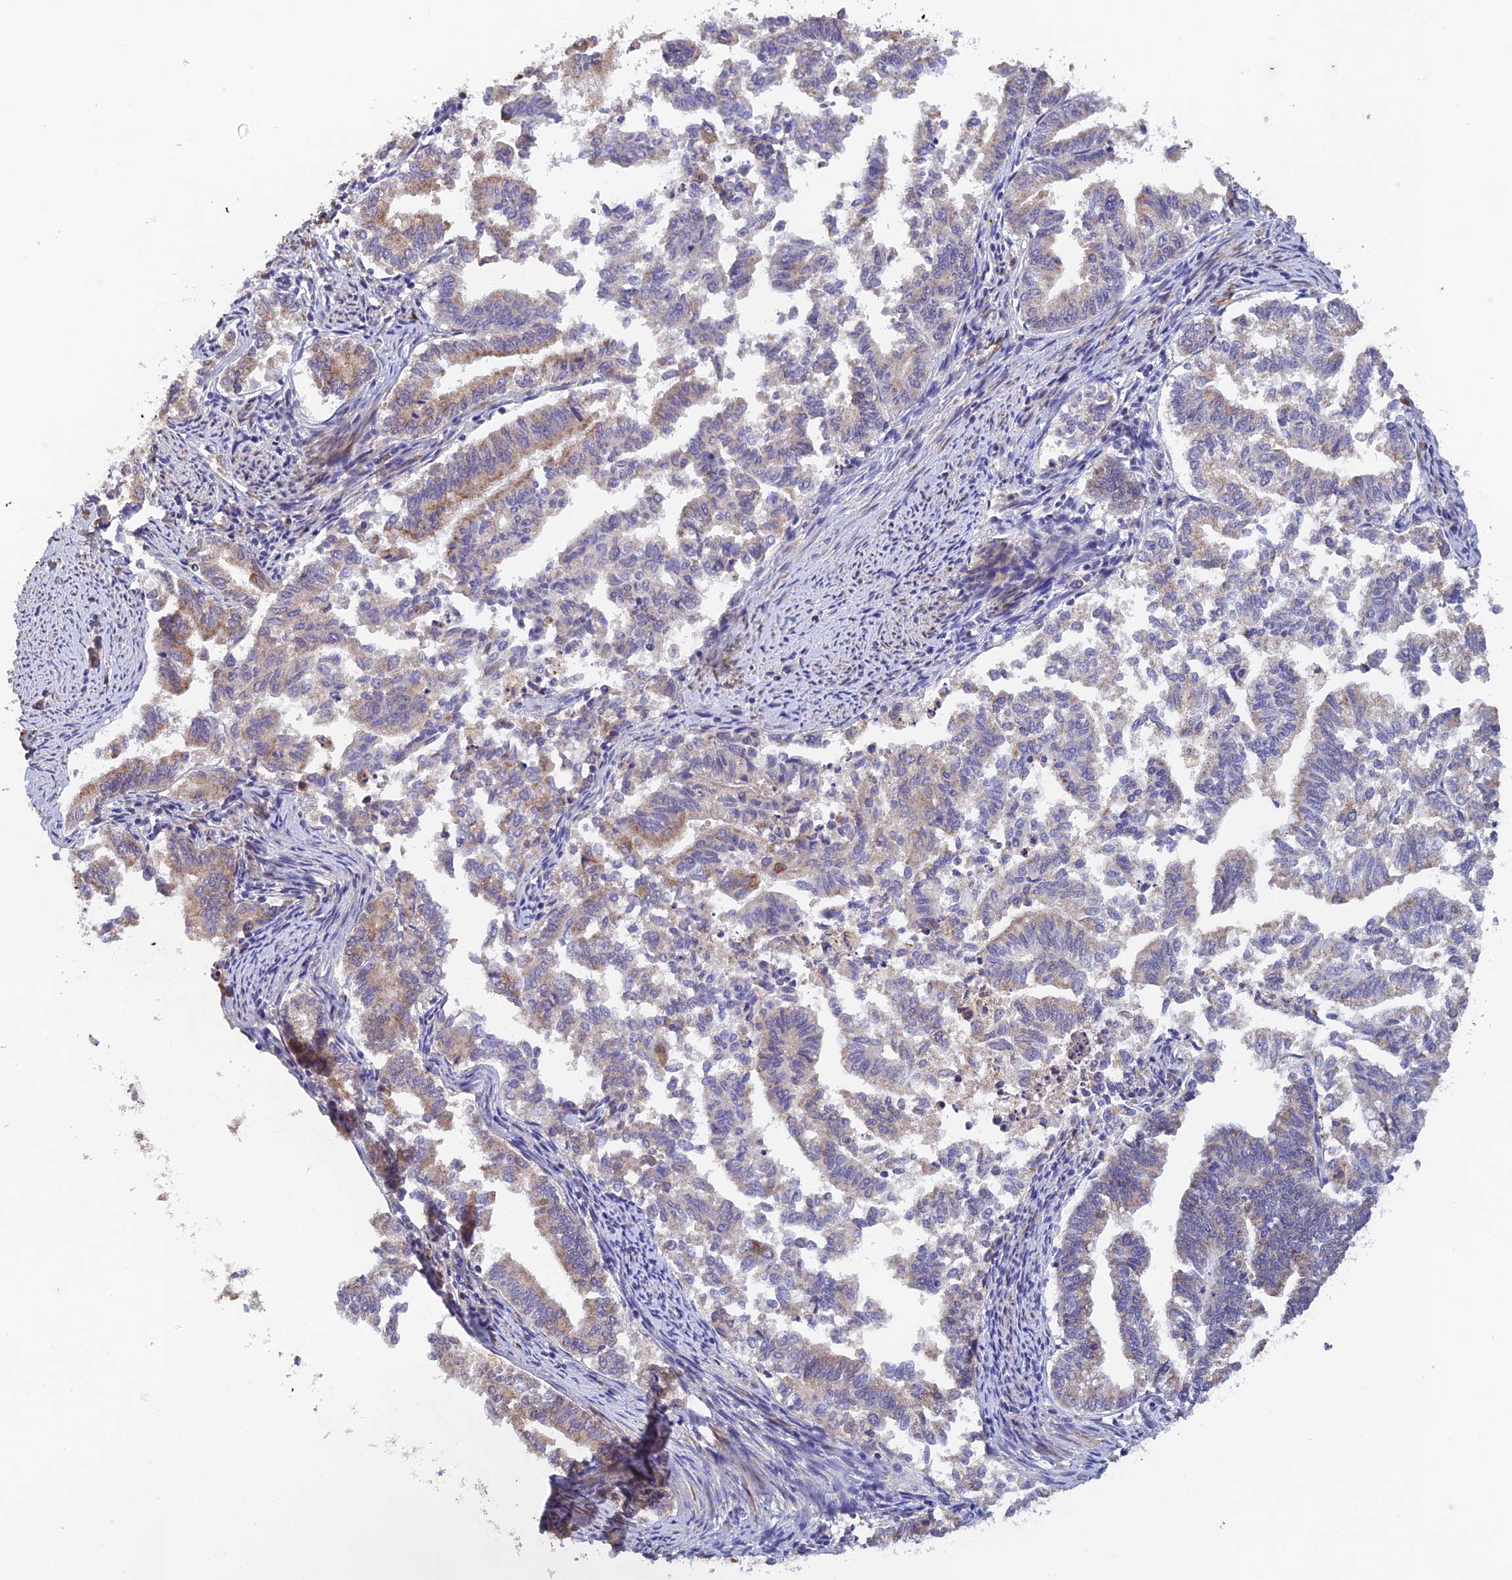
{"staining": {"intensity": "moderate", "quantity": "<25%", "location": "cytoplasmic/membranous"}, "tissue": "endometrial cancer", "cell_type": "Tumor cells", "image_type": "cancer", "snomed": [{"axis": "morphology", "description": "Adenocarcinoma, NOS"}, {"axis": "topography", "description": "Endometrium"}], "caption": "The photomicrograph displays staining of endometrial cancer (adenocarcinoma), revealing moderate cytoplasmic/membranous protein staining (brown color) within tumor cells.", "gene": "CWH43", "patient": {"sex": "female", "age": 79}}